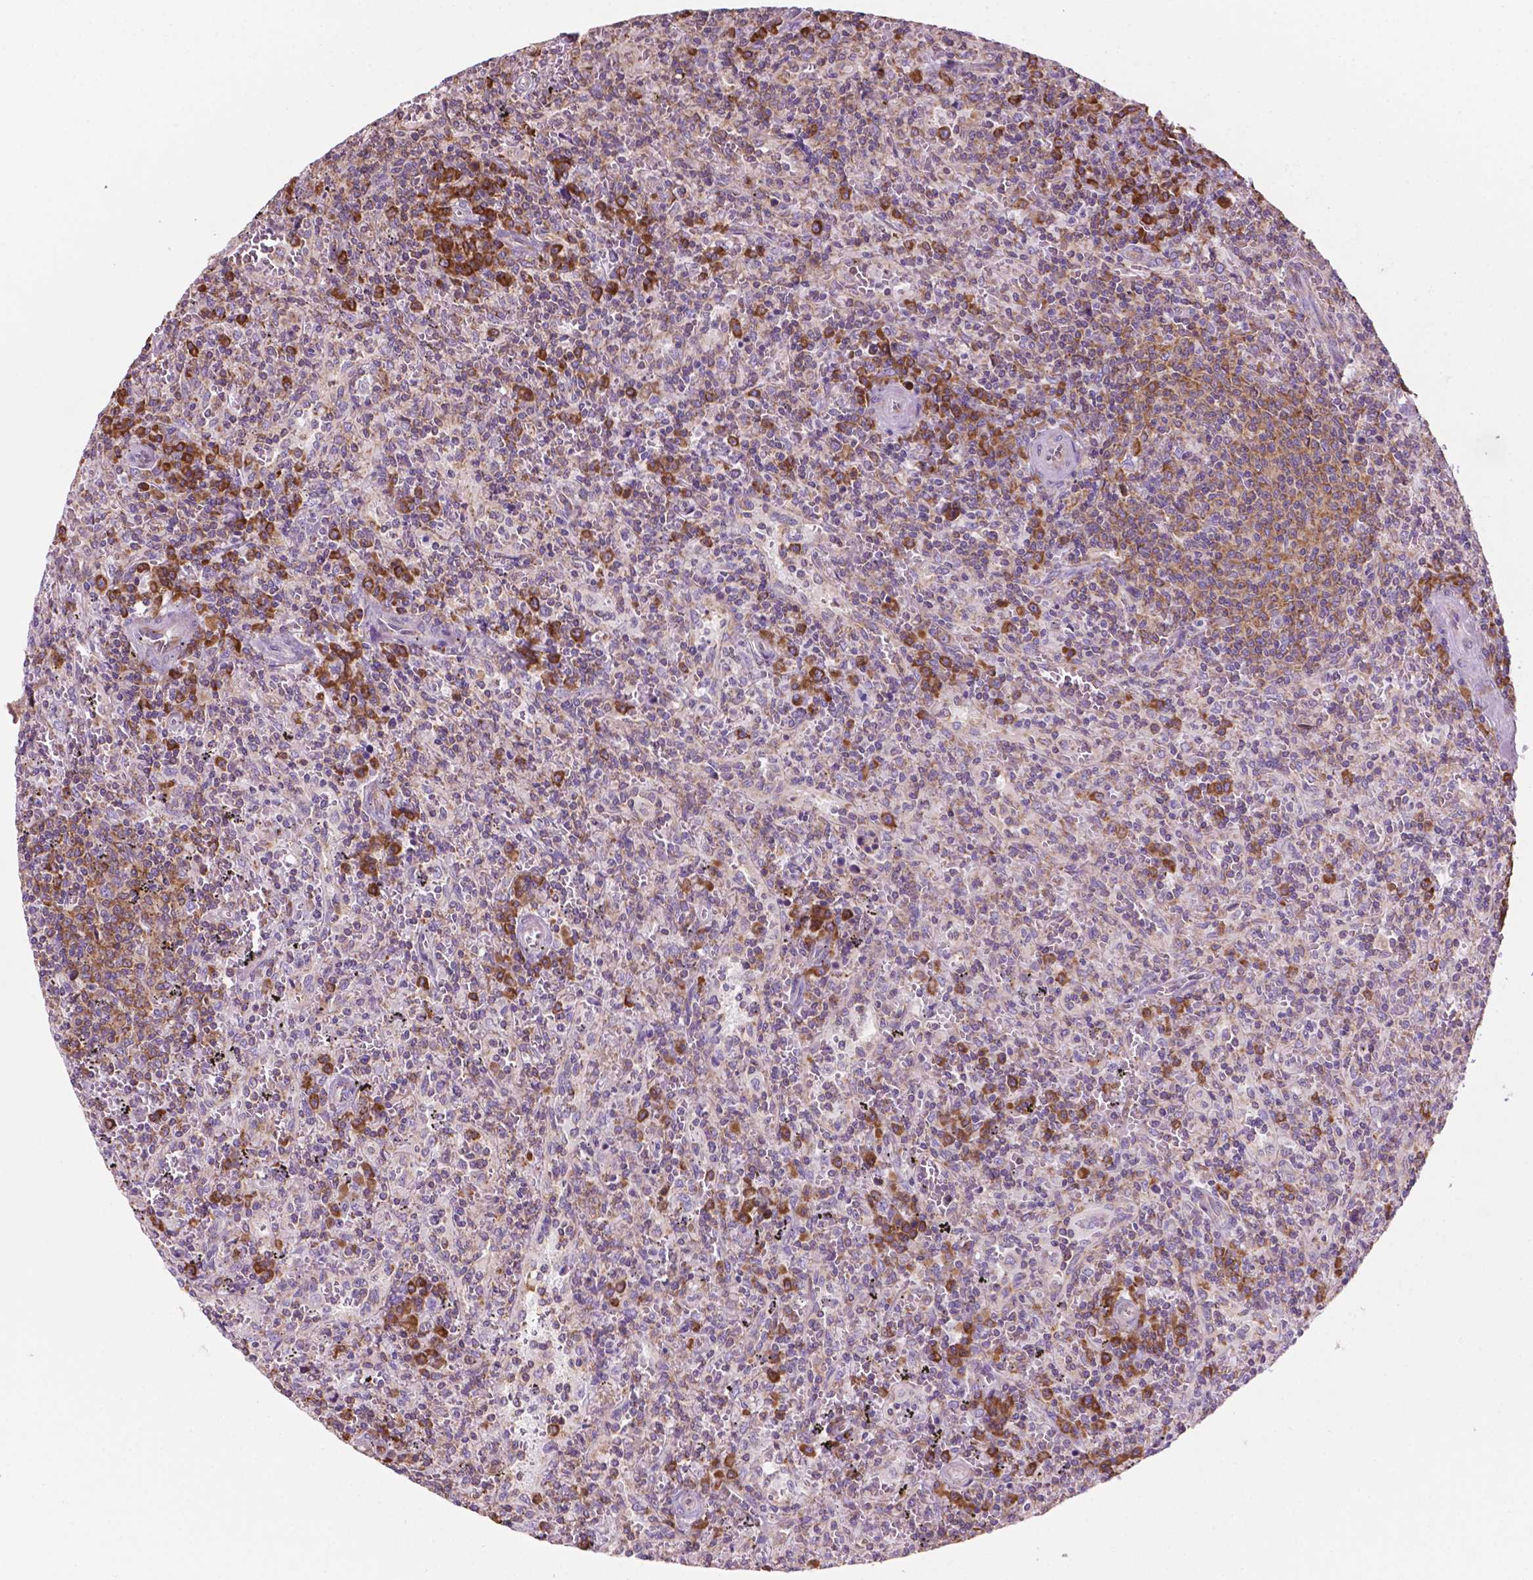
{"staining": {"intensity": "strong", "quantity": "<25%", "location": "cytoplasmic/membranous"}, "tissue": "lymphoma", "cell_type": "Tumor cells", "image_type": "cancer", "snomed": [{"axis": "morphology", "description": "Malignant lymphoma, non-Hodgkin's type, Low grade"}, {"axis": "topography", "description": "Spleen"}], "caption": "Immunohistochemistry staining of lymphoma, which reveals medium levels of strong cytoplasmic/membranous staining in about <25% of tumor cells indicating strong cytoplasmic/membranous protein staining. The staining was performed using DAB (3,3'-diaminobenzidine) (brown) for protein detection and nuclei were counterstained in hematoxylin (blue).", "gene": "RPL29", "patient": {"sex": "male", "age": 62}}